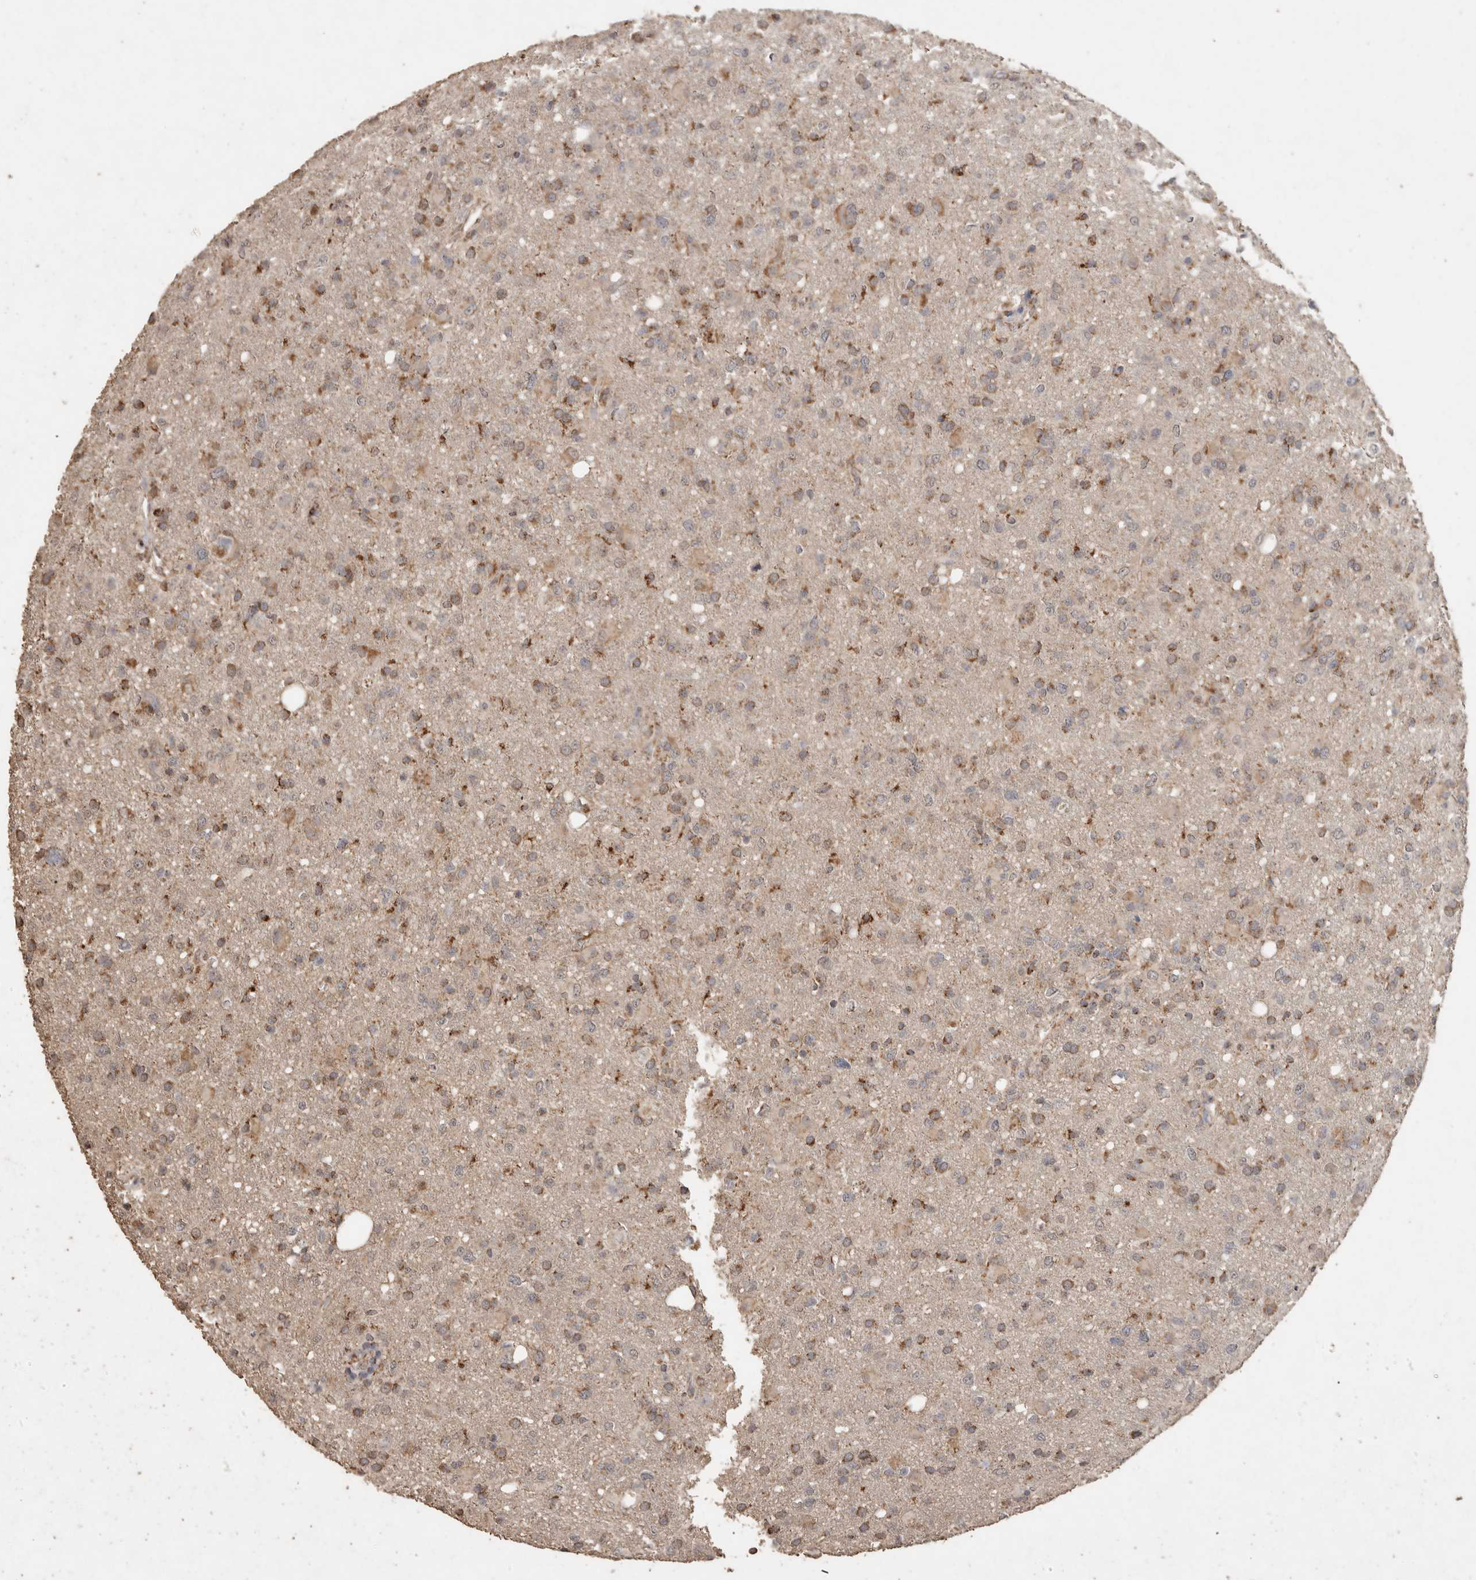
{"staining": {"intensity": "moderate", "quantity": ">75%", "location": "cytoplasmic/membranous"}, "tissue": "glioma", "cell_type": "Tumor cells", "image_type": "cancer", "snomed": [{"axis": "morphology", "description": "Glioma, malignant, High grade"}, {"axis": "topography", "description": "Brain"}], "caption": "Brown immunohistochemical staining in glioma reveals moderate cytoplasmic/membranous positivity in approximately >75% of tumor cells. (IHC, brightfield microscopy, high magnification).", "gene": "ACADM", "patient": {"sex": "female", "age": 57}}